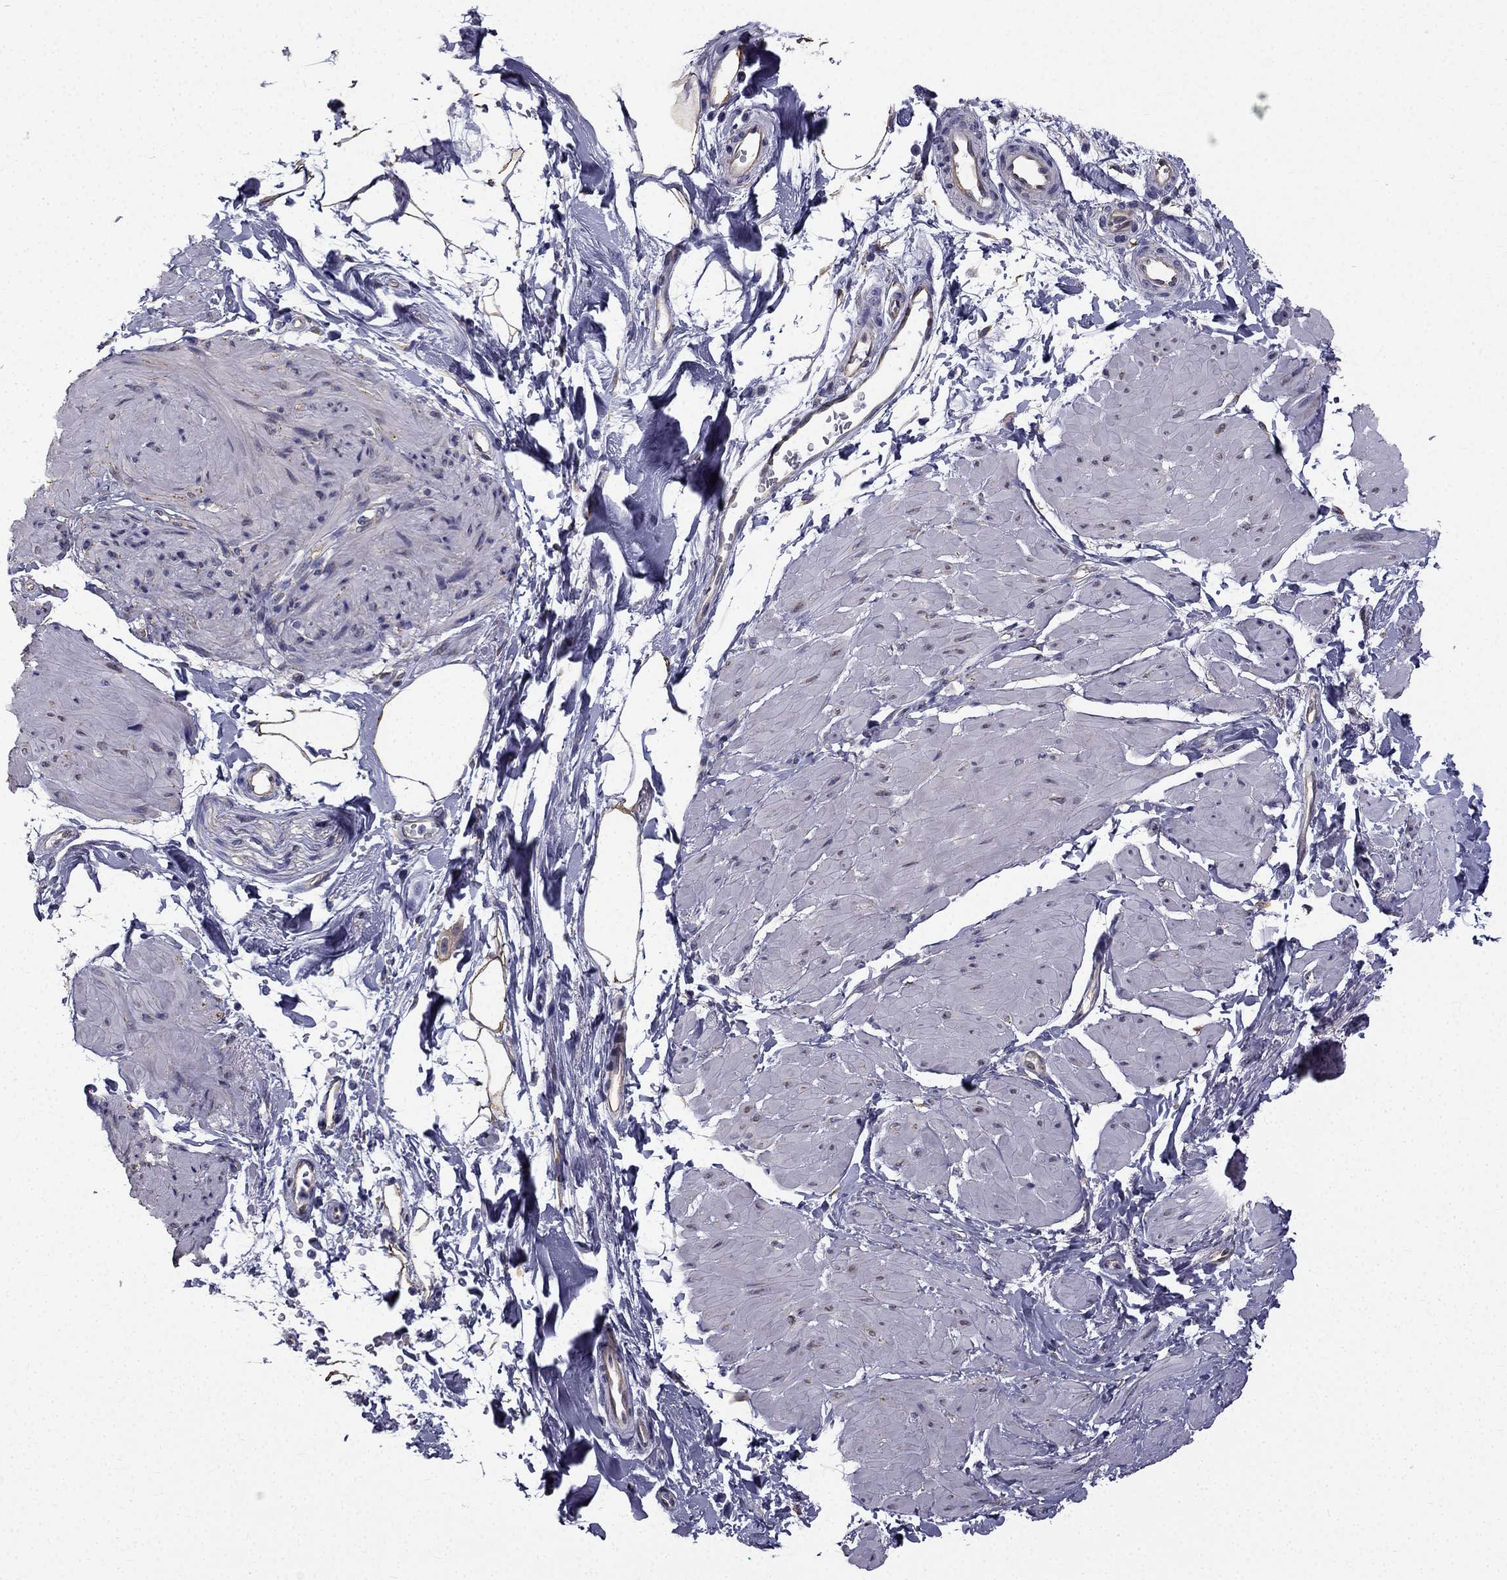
{"staining": {"intensity": "negative", "quantity": "none", "location": "none"}, "tissue": "smooth muscle", "cell_type": "Smooth muscle cells", "image_type": "normal", "snomed": [{"axis": "morphology", "description": "Normal tissue, NOS"}, {"axis": "topography", "description": "Adipose tissue"}, {"axis": "topography", "description": "Smooth muscle"}, {"axis": "topography", "description": "Peripheral nerve tissue"}], "caption": "Smooth muscle cells are negative for brown protein staining in benign smooth muscle. Brightfield microscopy of immunohistochemistry stained with DAB (brown) and hematoxylin (blue), captured at high magnification.", "gene": "CCDC40", "patient": {"sex": "male", "age": 83}}